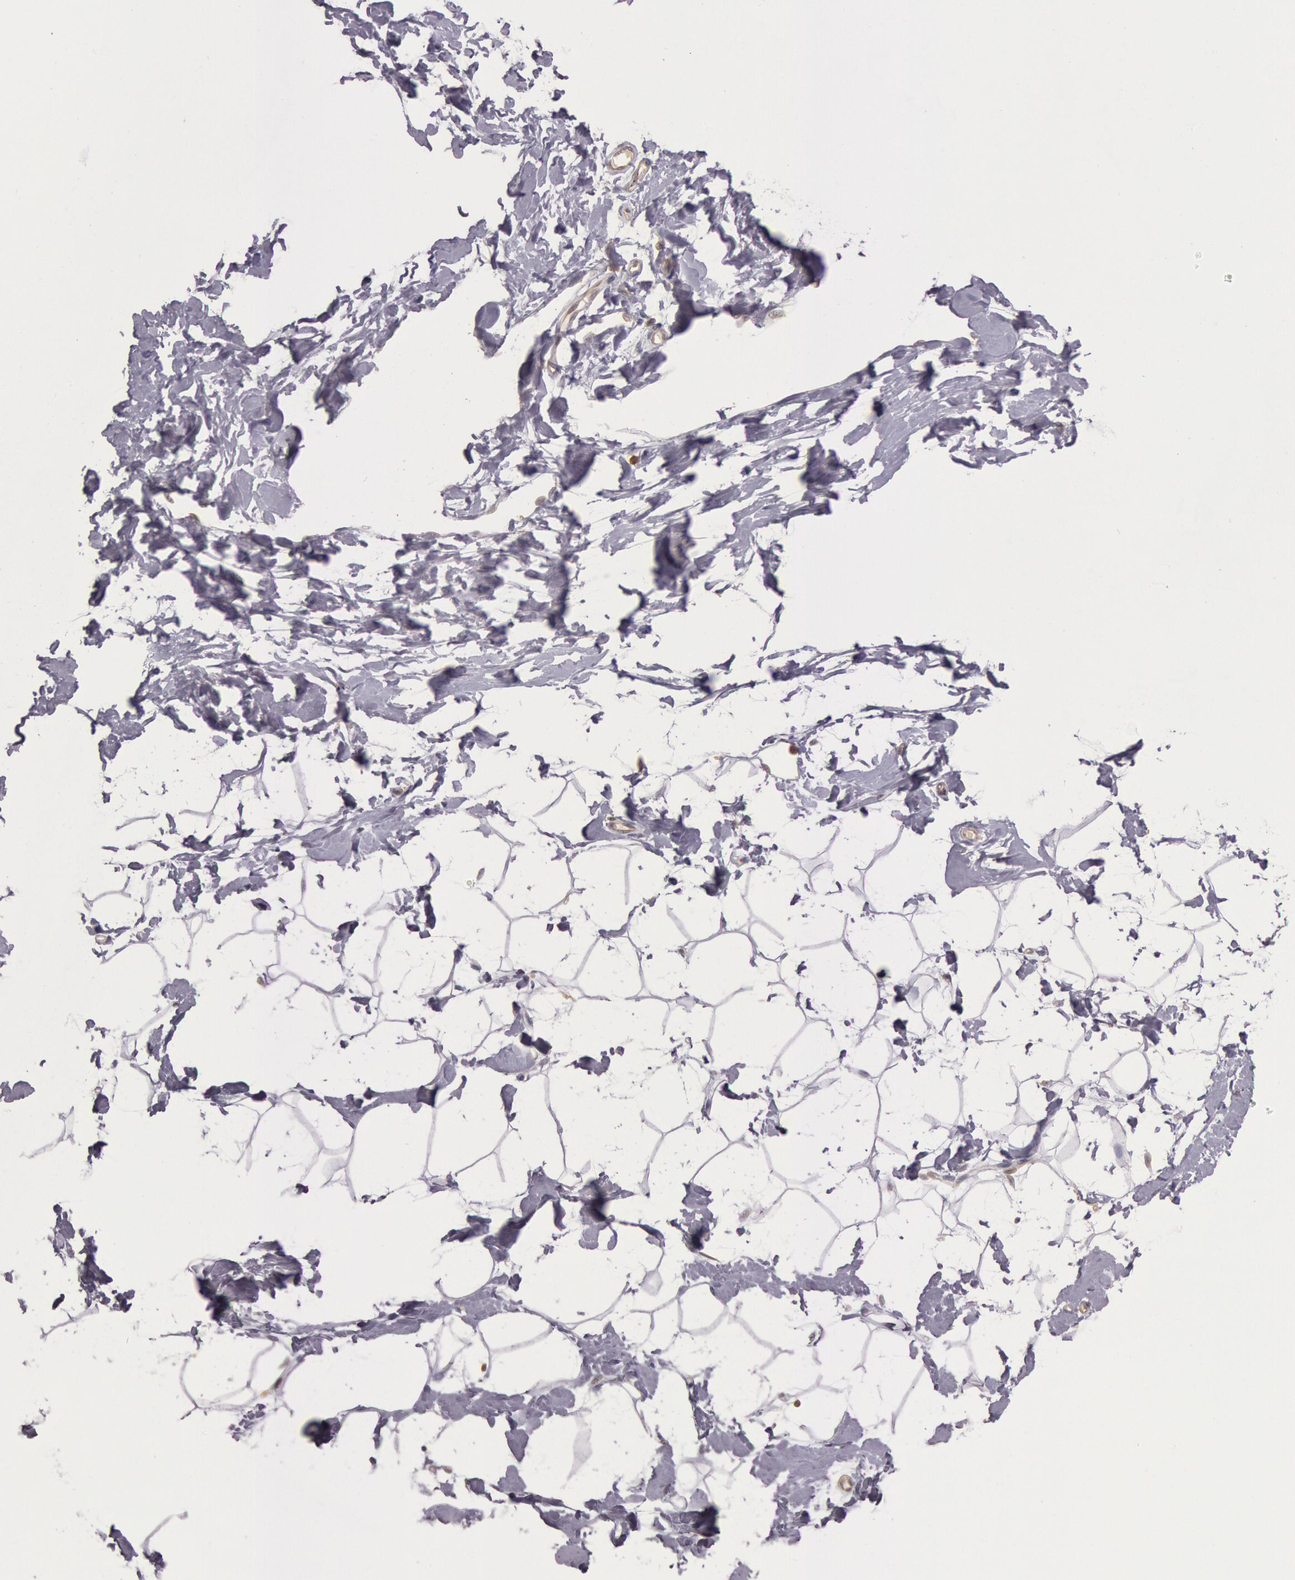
{"staining": {"intensity": "weak", "quantity": "25%-75%", "location": "nuclear"}, "tissue": "breast", "cell_type": "Adipocytes", "image_type": "normal", "snomed": [{"axis": "morphology", "description": "Normal tissue, NOS"}, {"axis": "topography", "description": "Breast"}], "caption": "IHC micrograph of normal human breast stained for a protein (brown), which demonstrates low levels of weak nuclear positivity in approximately 25%-75% of adipocytes.", "gene": "HIF1A", "patient": {"sex": "female", "age": 23}}